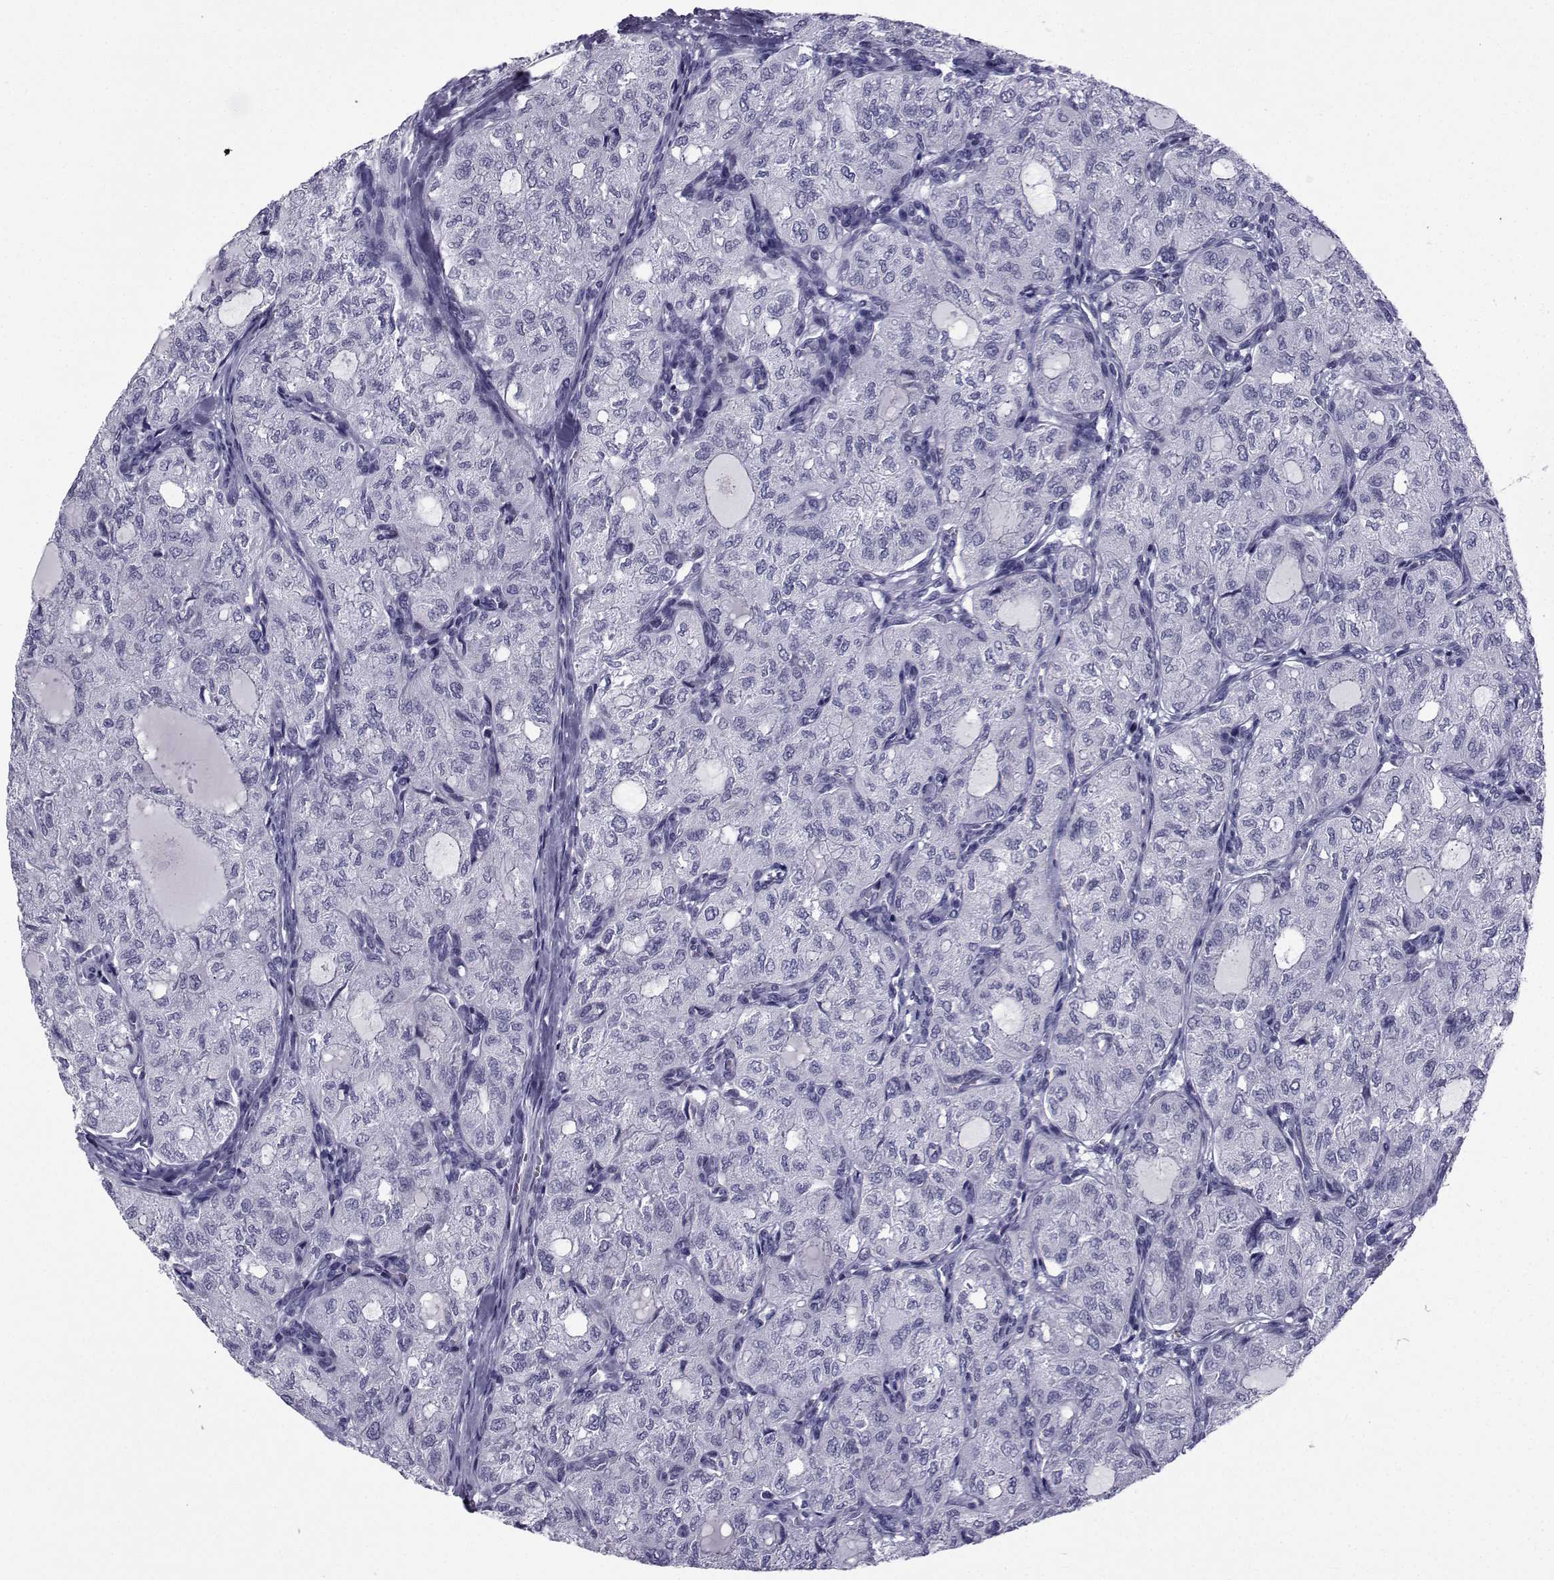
{"staining": {"intensity": "negative", "quantity": "none", "location": "none"}, "tissue": "thyroid cancer", "cell_type": "Tumor cells", "image_type": "cancer", "snomed": [{"axis": "morphology", "description": "Follicular adenoma carcinoma, NOS"}, {"axis": "topography", "description": "Thyroid gland"}], "caption": "A histopathology image of thyroid follicular adenoma carcinoma stained for a protein demonstrates no brown staining in tumor cells. The staining is performed using DAB brown chromogen with nuclei counter-stained in using hematoxylin.", "gene": "SPANXD", "patient": {"sex": "male", "age": 75}}